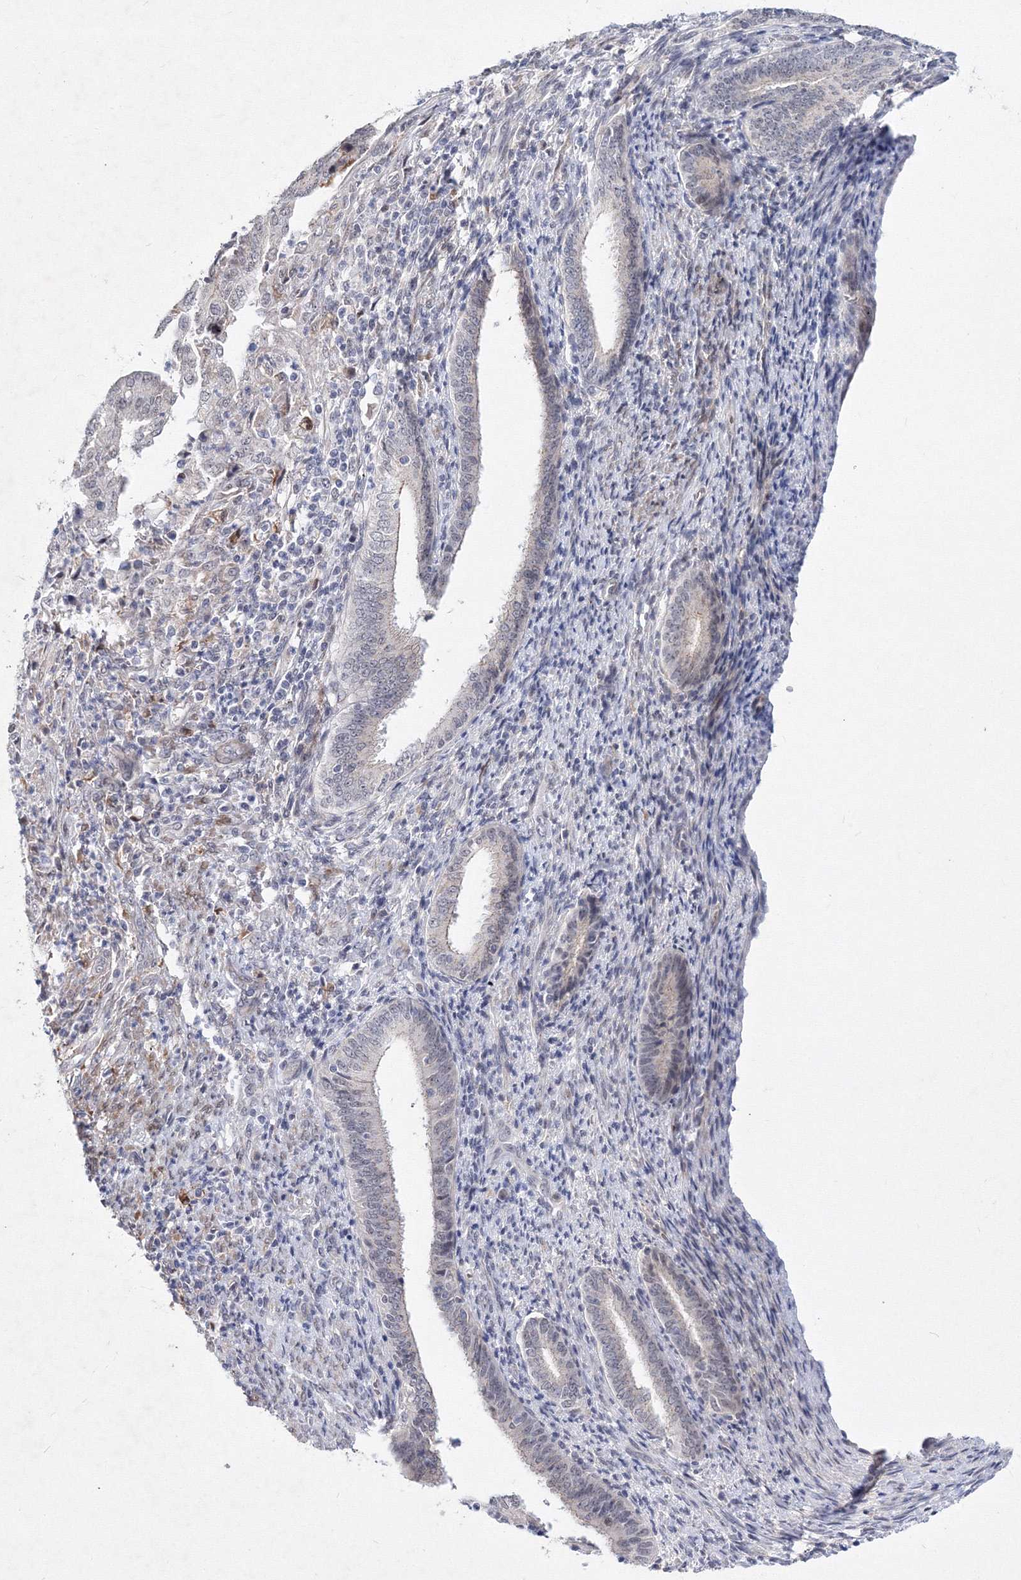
{"staining": {"intensity": "negative", "quantity": "none", "location": "none"}, "tissue": "endometrial cancer", "cell_type": "Tumor cells", "image_type": "cancer", "snomed": [{"axis": "morphology", "description": "Adenocarcinoma, NOS"}, {"axis": "topography", "description": "Endometrium"}], "caption": "The immunohistochemistry (IHC) image has no significant expression in tumor cells of endometrial cancer (adenocarcinoma) tissue.", "gene": "C11orf52", "patient": {"sex": "female", "age": 51}}